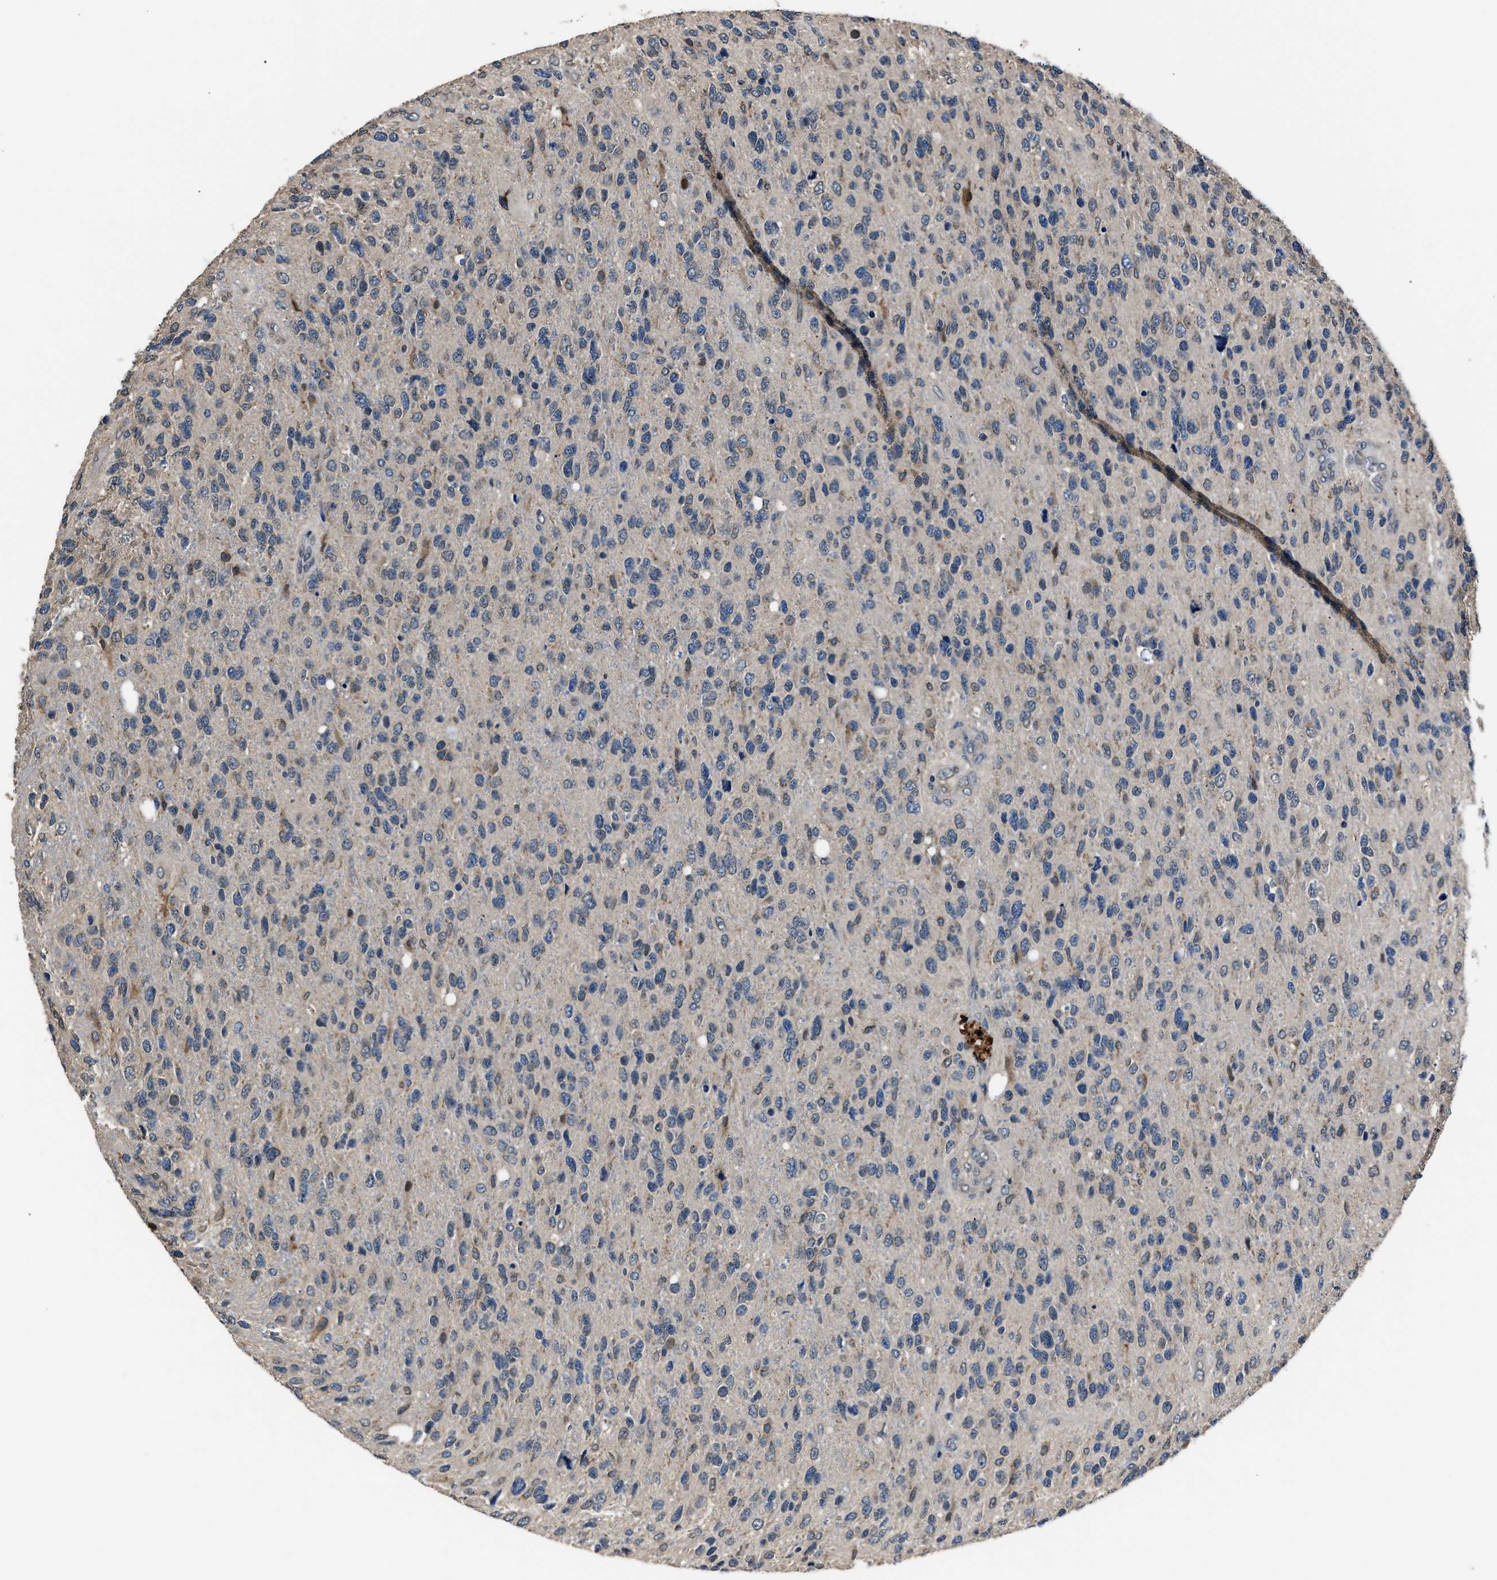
{"staining": {"intensity": "weak", "quantity": "<25%", "location": "cytoplasmic/membranous"}, "tissue": "glioma", "cell_type": "Tumor cells", "image_type": "cancer", "snomed": [{"axis": "morphology", "description": "Glioma, malignant, High grade"}, {"axis": "topography", "description": "Brain"}], "caption": "The immunohistochemistry histopathology image has no significant positivity in tumor cells of high-grade glioma (malignant) tissue.", "gene": "TNRC18", "patient": {"sex": "female", "age": 58}}